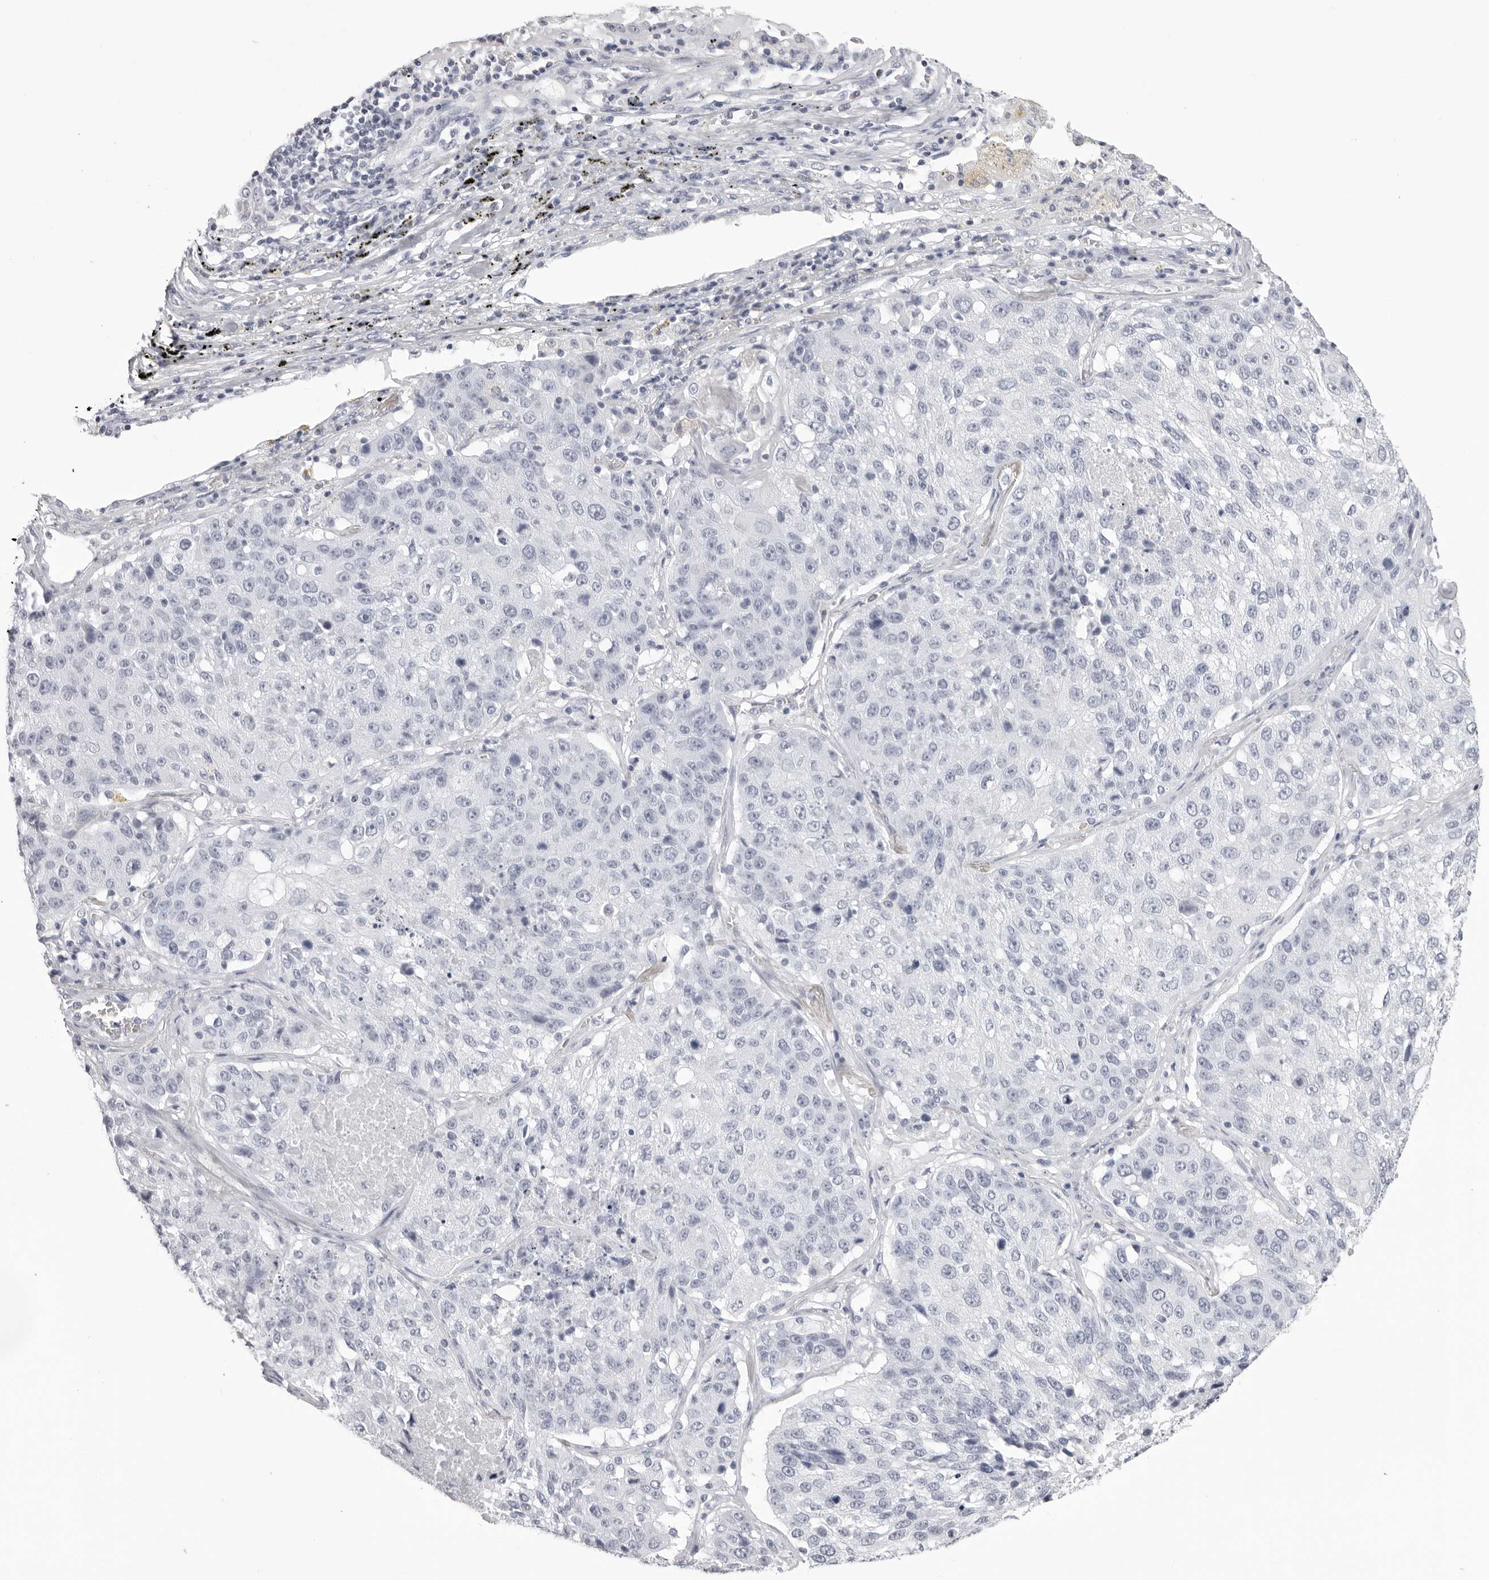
{"staining": {"intensity": "negative", "quantity": "none", "location": "none"}, "tissue": "lung cancer", "cell_type": "Tumor cells", "image_type": "cancer", "snomed": [{"axis": "morphology", "description": "Squamous cell carcinoma, NOS"}, {"axis": "topography", "description": "Lung"}], "caption": "Immunohistochemistry micrograph of lung cancer (squamous cell carcinoma) stained for a protein (brown), which exhibits no expression in tumor cells.", "gene": "CST1", "patient": {"sex": "male", "age": 61}}